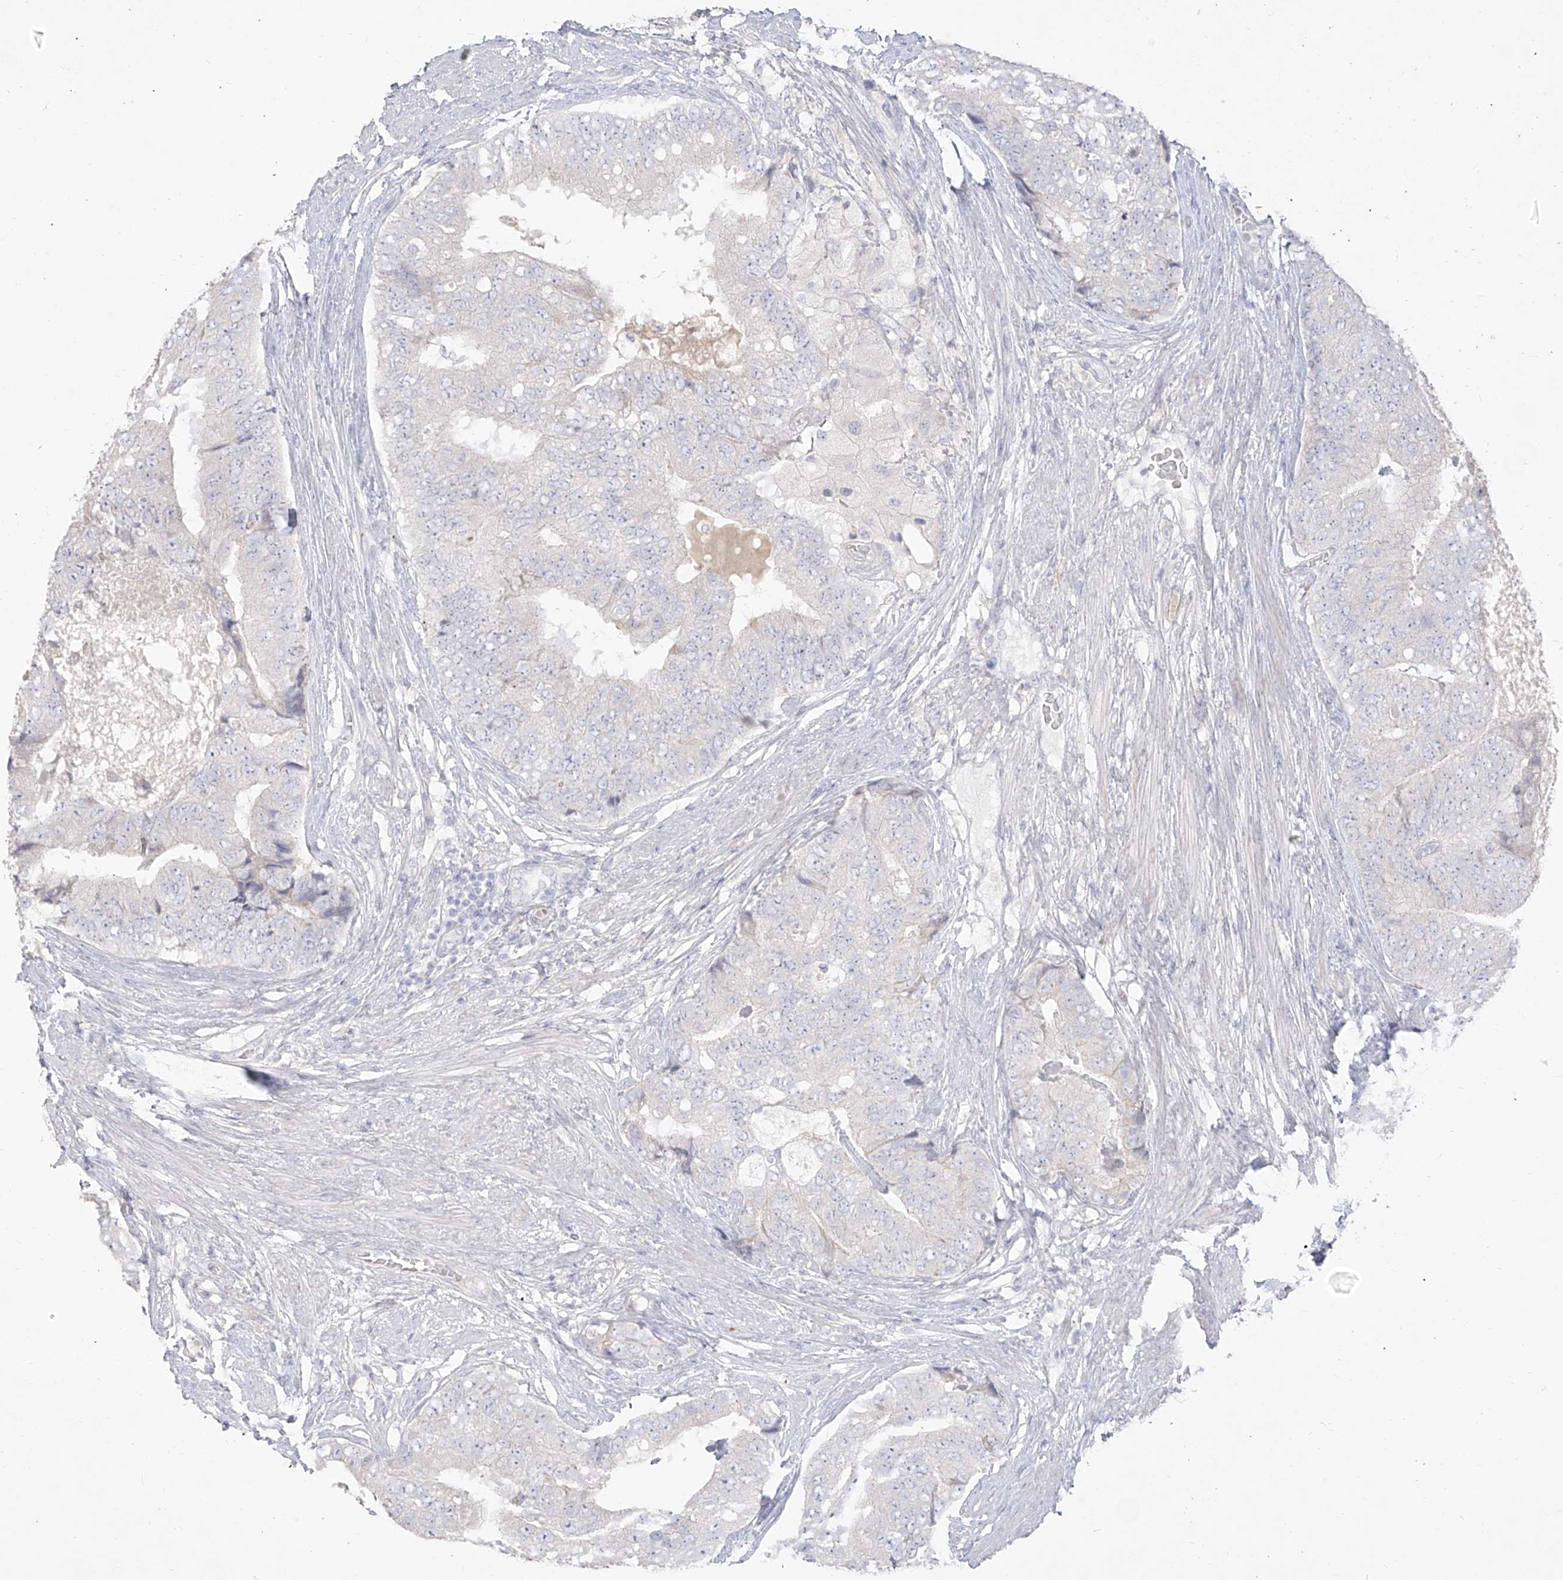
{"staining": {"intensity": "negative", "quantity": "none", "location": "none"}, "tissue": "prostate cancer", "cell_type": "Tumor cells", "image_type": "cancer", "snomed": [{"axis": "morphology", "description": "Adenocarcinoma, High grade"}, {"axis": "topography", "description": "Prostate"}], "caption": "Tumor cells show no significant expression in prostate adenocarcinoma (high-grade).", "gene": "ARHGEF40", "patient": {"sex": "male", "age": 70}}